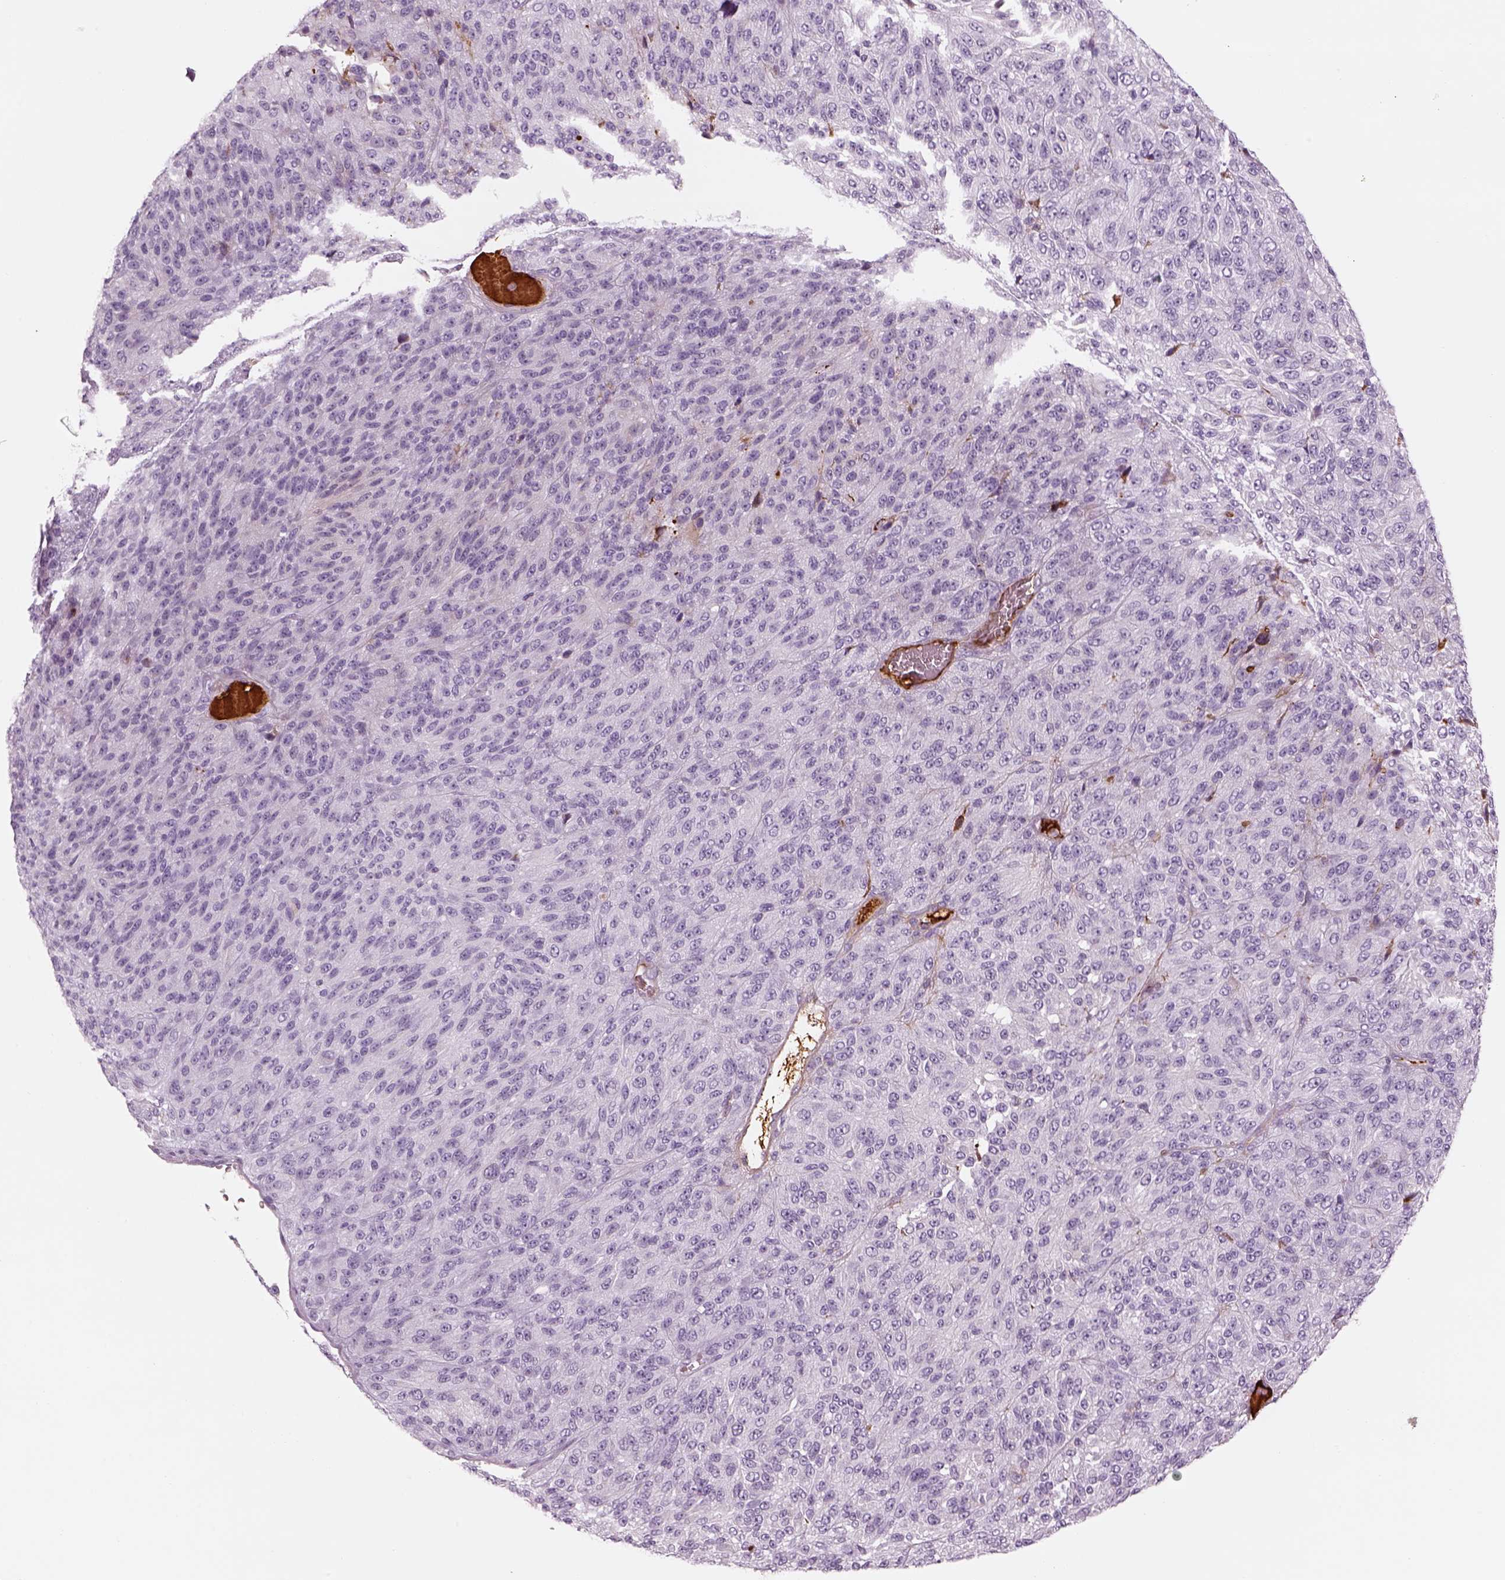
{"staining": {"intensity": "negative", "quantity": "none", "location": "none"}, "tissue": "melanoma", "cell_type": "Tumor cells", "image_type": "cancer", "snomed": [{"axis": "morphology", "description": "Malignant melanoma, Metastatic site"}, {"axis": "topography", "description": "Brain"}], "caption": "The image demonstrates no significant expression in tumor cells of melanoma.", "gene": "PABPC1L2B", "patient": {"sex": "female", "age": 56}}